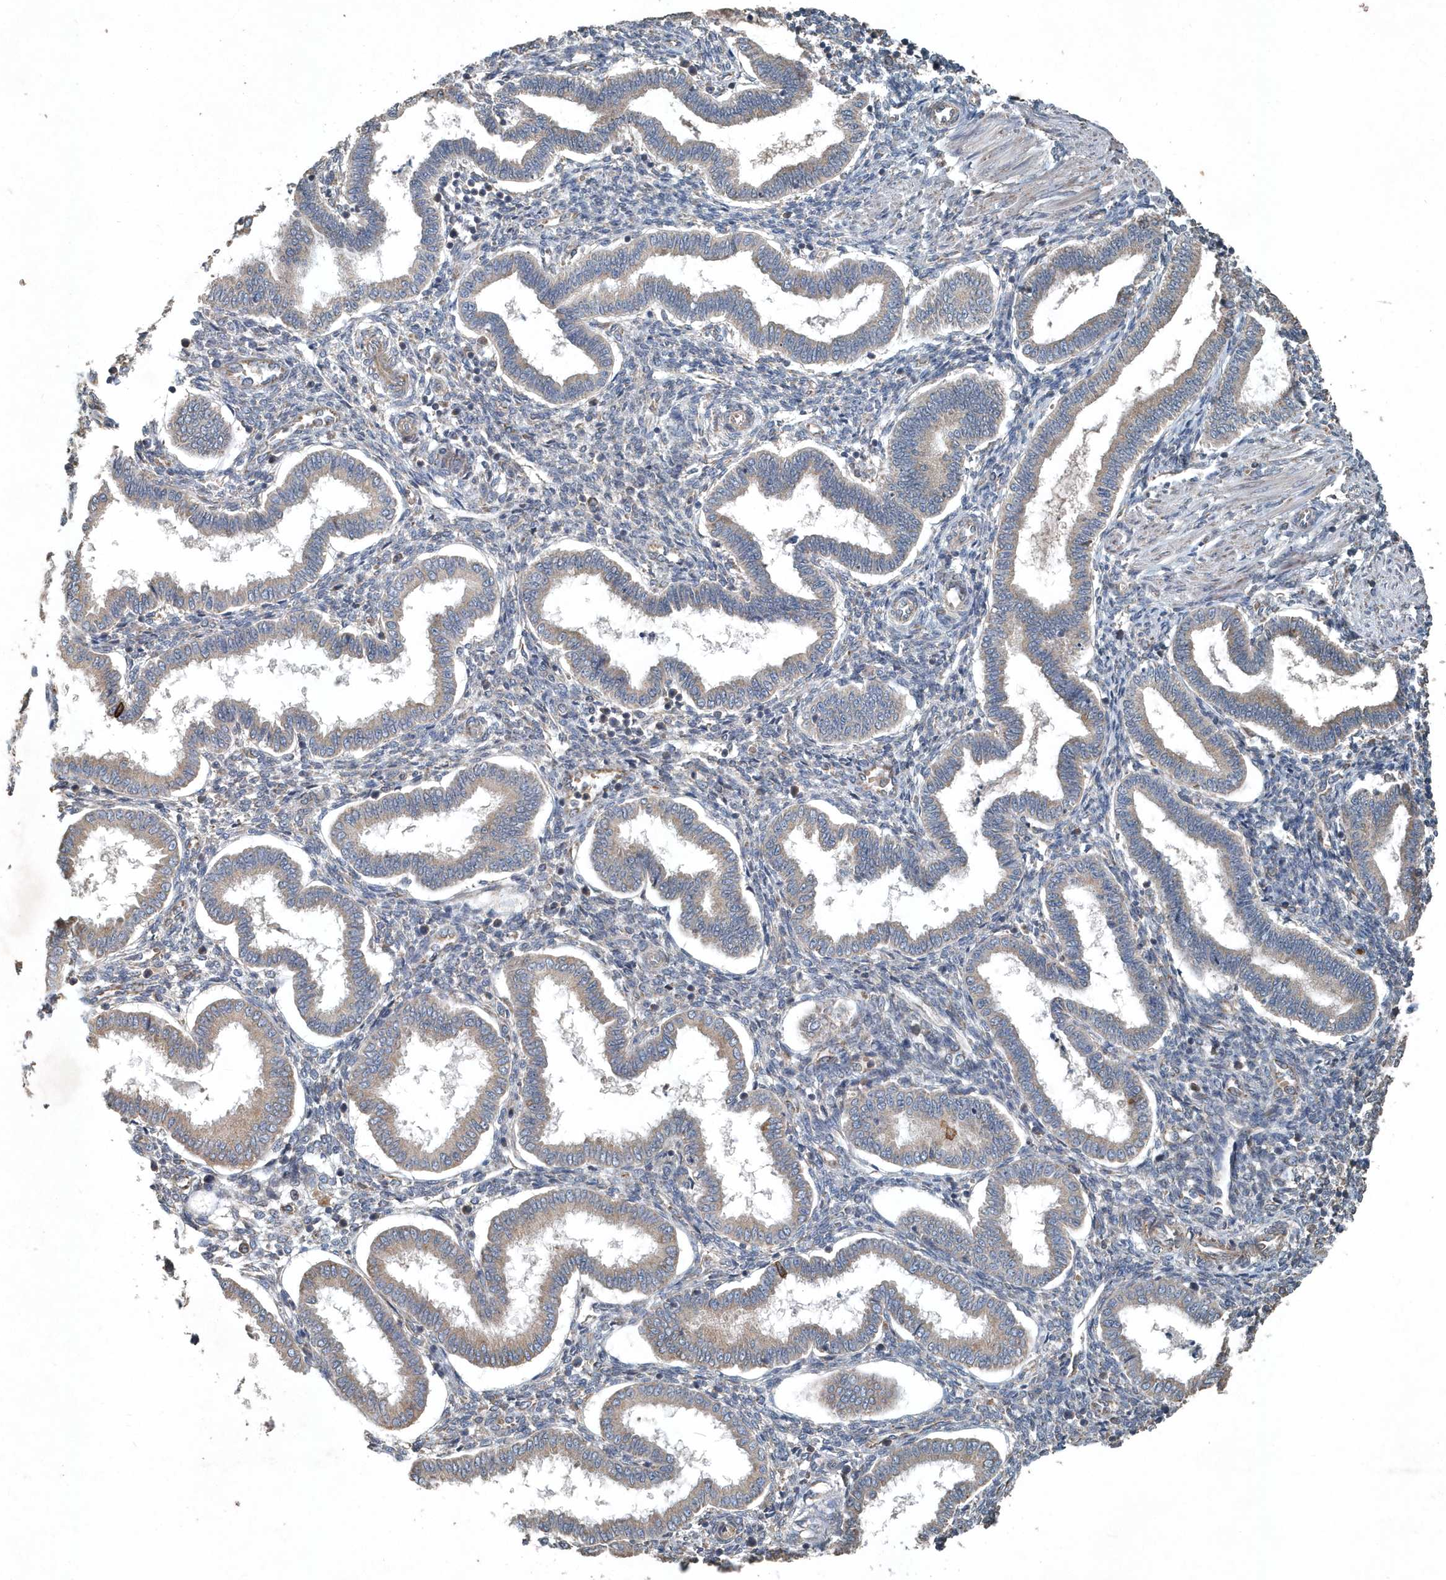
{"staining": {"intensity": "weak", "quantity": "25%-75%", "location": "cytoplasmic/membranous"}, "tissue": "endometrium", "cell_type": "Cells in endometrial stroma", "image_type": "normal", "snomed": [{"axis": "morphology", "description": "Normal tissue, NOS"}, {"axis": "topography", "description": "Endometrium"}], "caption": "A micrograph showing weak cytoplasmic/membranous expression in about 25%-75% of cells in endometrial stroma in normal endometrium, as visualized by brown immunohistochemical staining.", "gene": "SCFD2", "patient": {"sex": "female", "age": 24}}